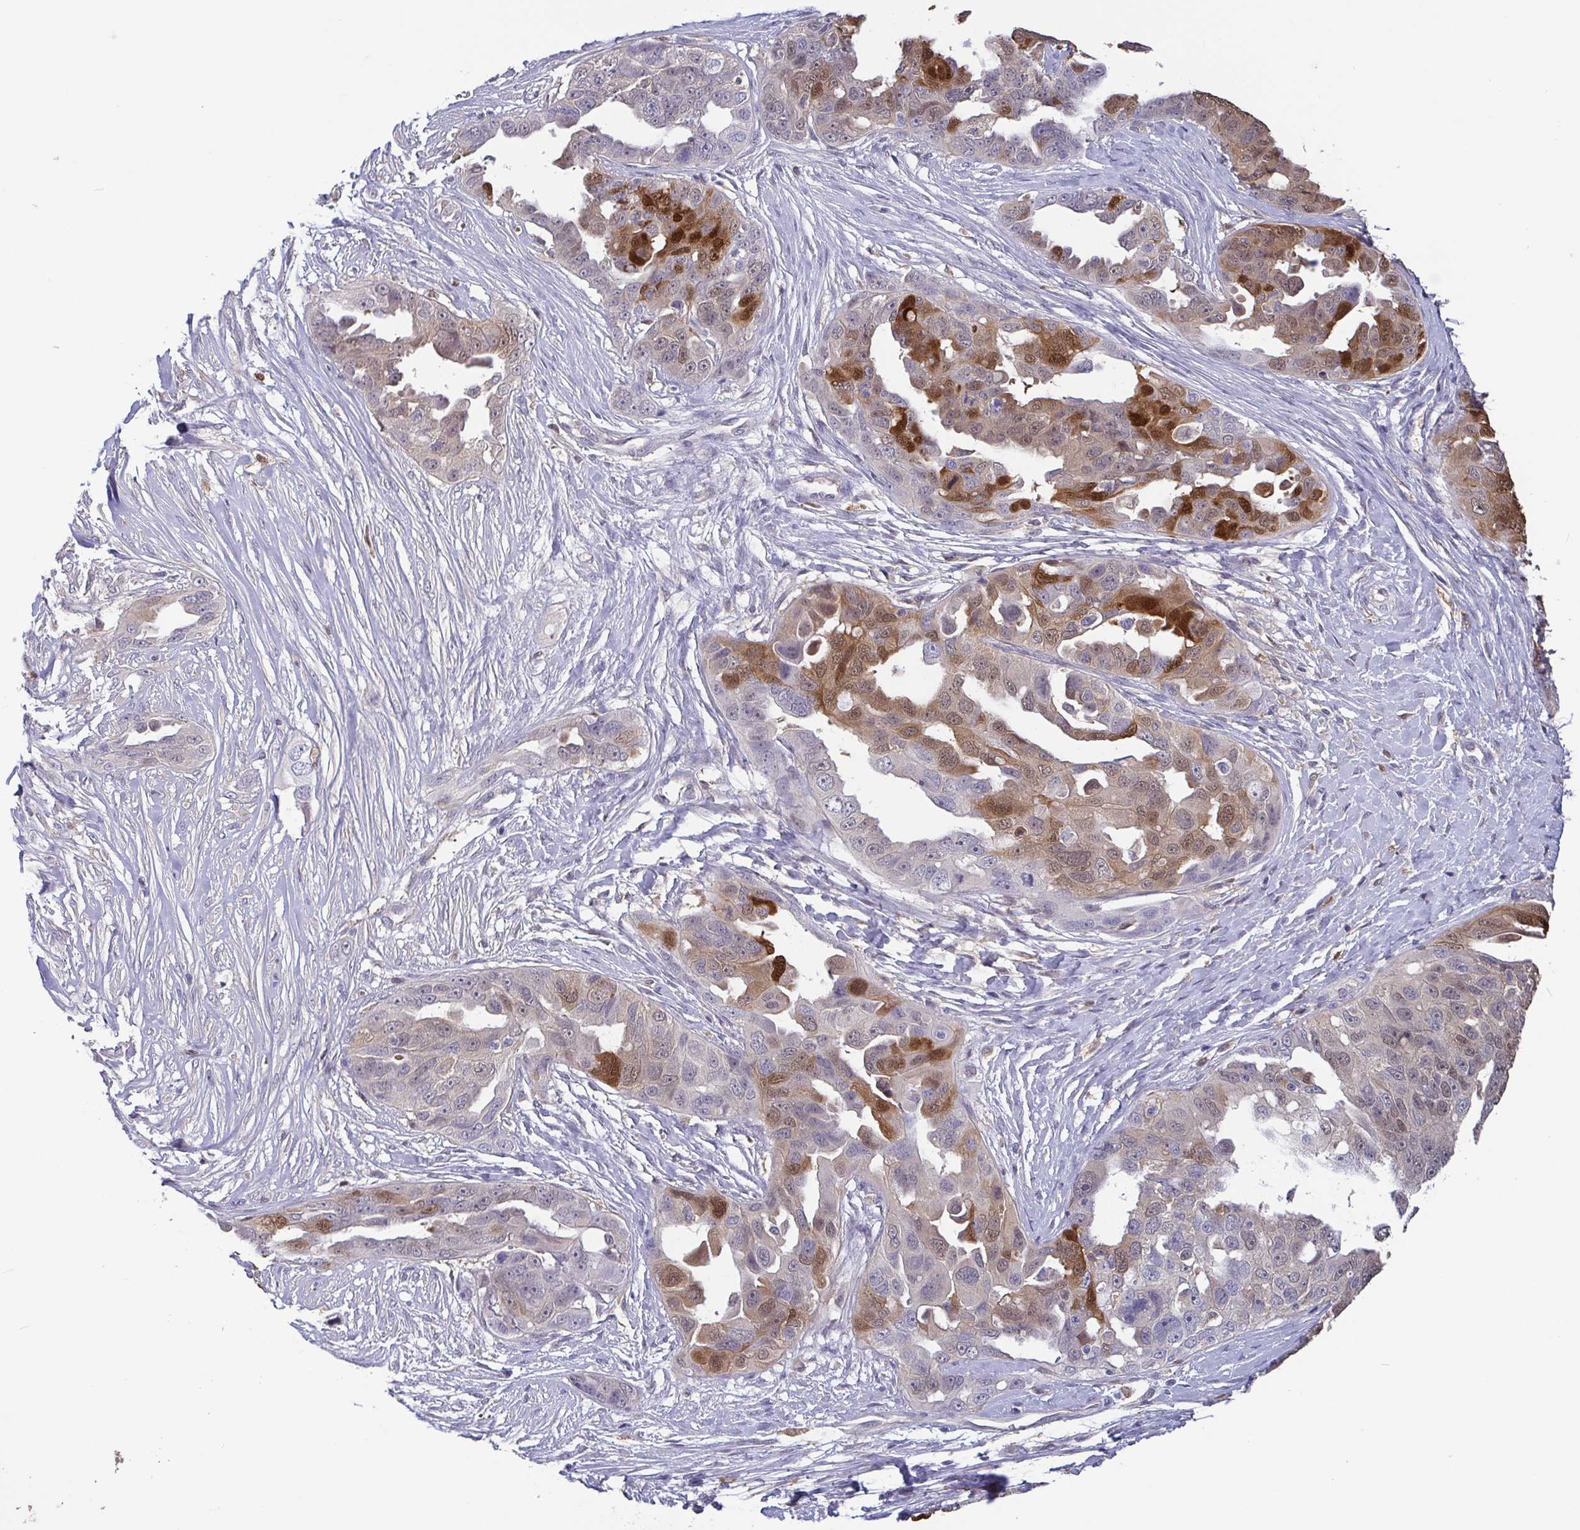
{"staining": {"intensity": "strong", "quantity": "<25%", "location": "cytoplasmic/membranous,nuclear"}, "tissue": "ovarian cancer", "cell_type": "Tumor cells", "image_type": "cancer", "snomed": [{"axis": "morphology", "description": "Carcinoma, endometroid"}, {"axis": "topography", "description": "Ovary"}], "caption": "Brown immunohistochemical staining in ovarian cancer (endometroid carcinoma) exhibits strong cytoplasmic/membranous and nuclear expression in about <25% of tumor cells. (IHC, brightfield microscopy, high magnification).", "gene": "IDH1", "patient": {"sex": "female", "age": 70}}